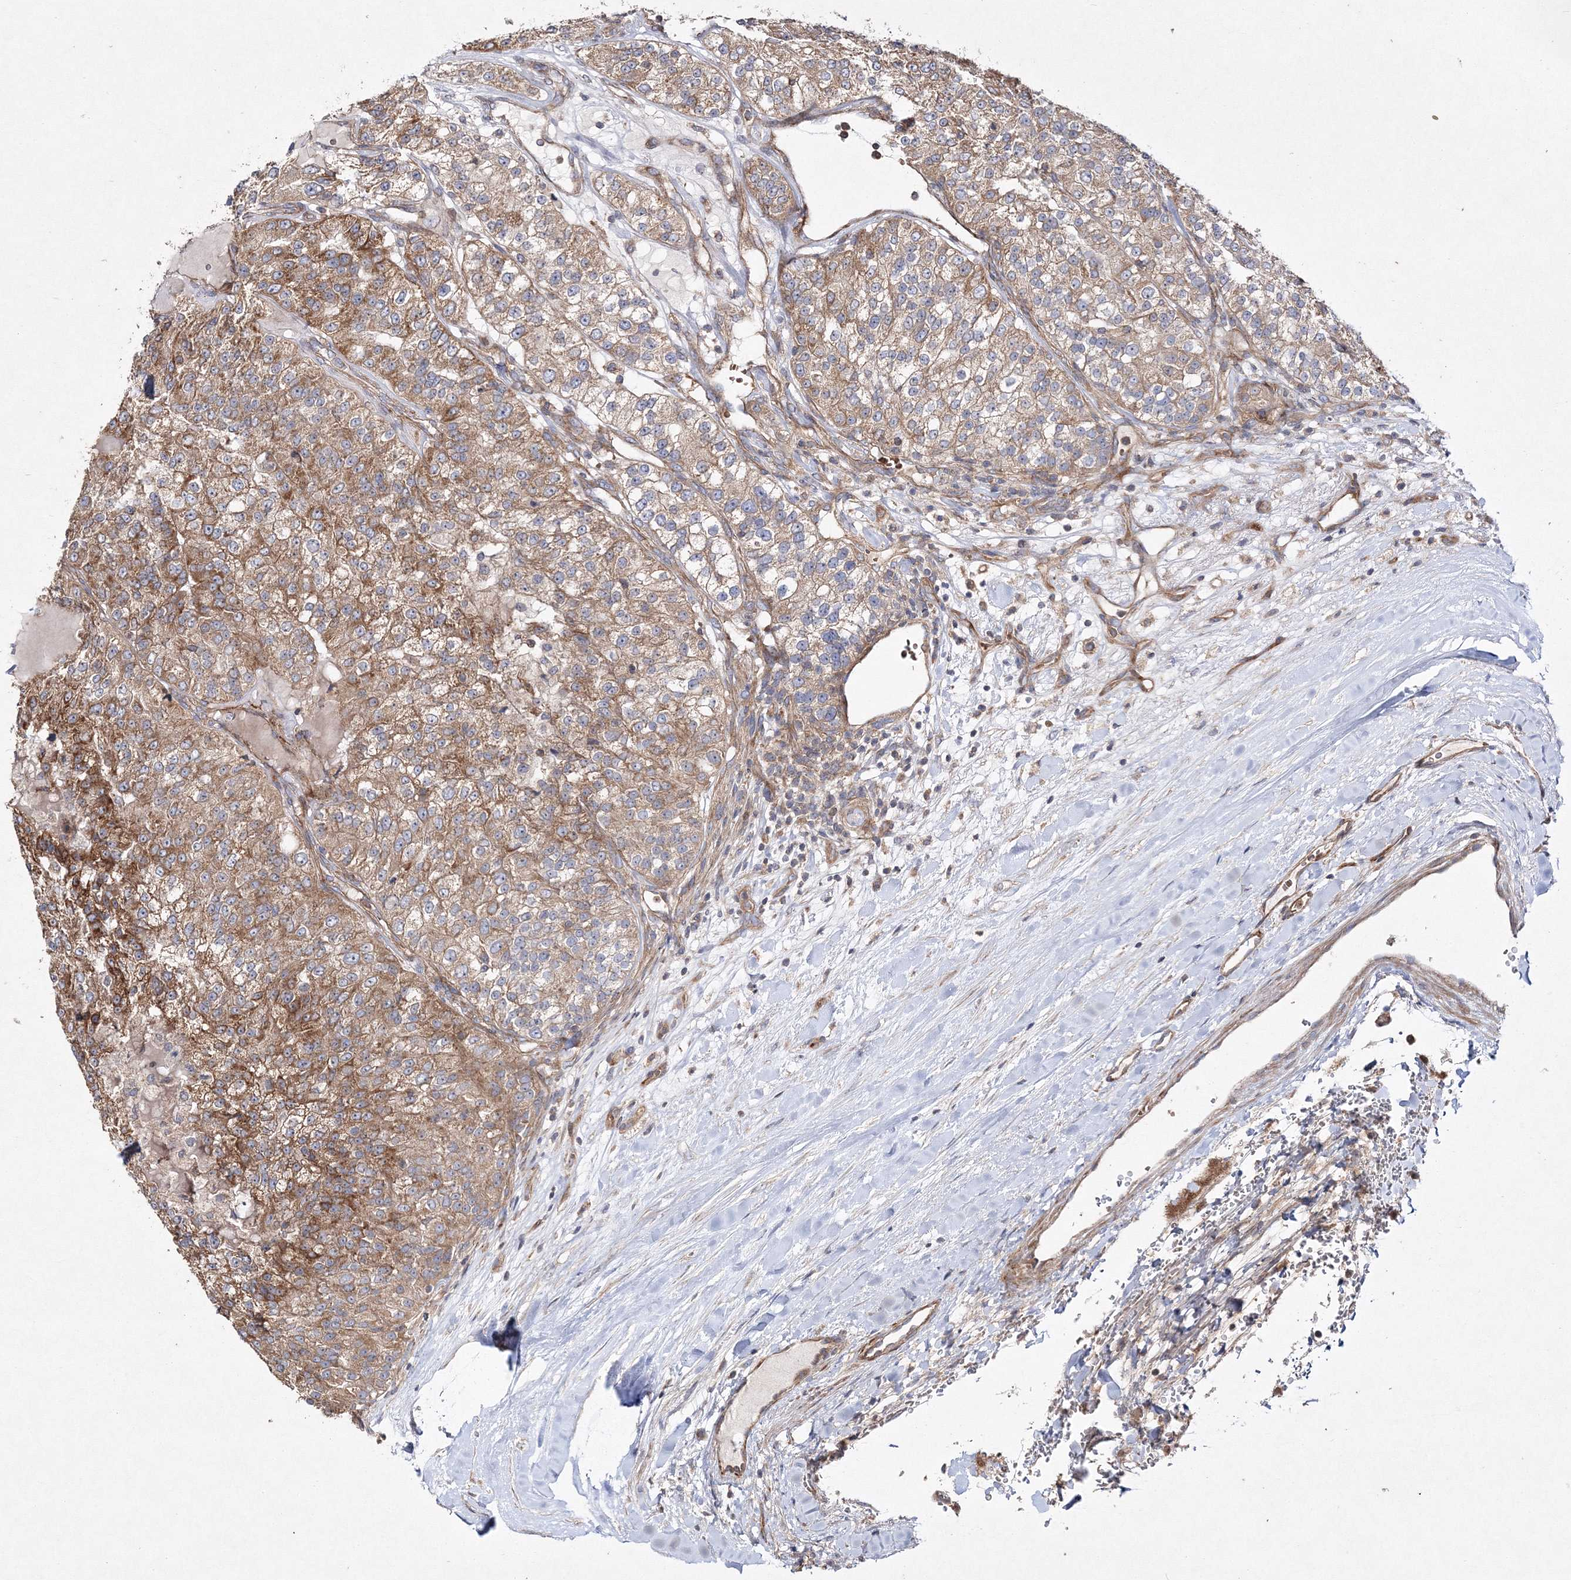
{"staining": {"intensity": "moderate", "quantity": ">75%", "location": "cytoplasmic/membranous"}, "tissue": "renal cancer", "cell_type": "Tumor cells", "image_type": "cancer", "snomed": [{"axis": "morphology", "description": "Adenocarcinoma, NOS"}, {"axis": "topography", "description": "Kidney"}], "caption": "Moderate cytoplasmic/membranous positivity is appreciated in approximately >75% of tumor cells in renal cancer. (DAB (3,3'-diaminobenzidine) IHC, brown staining for protein, blue staining for nuclei).", "gene": "DNAJC13", "patient": {"sex": "female", "age": 63}}